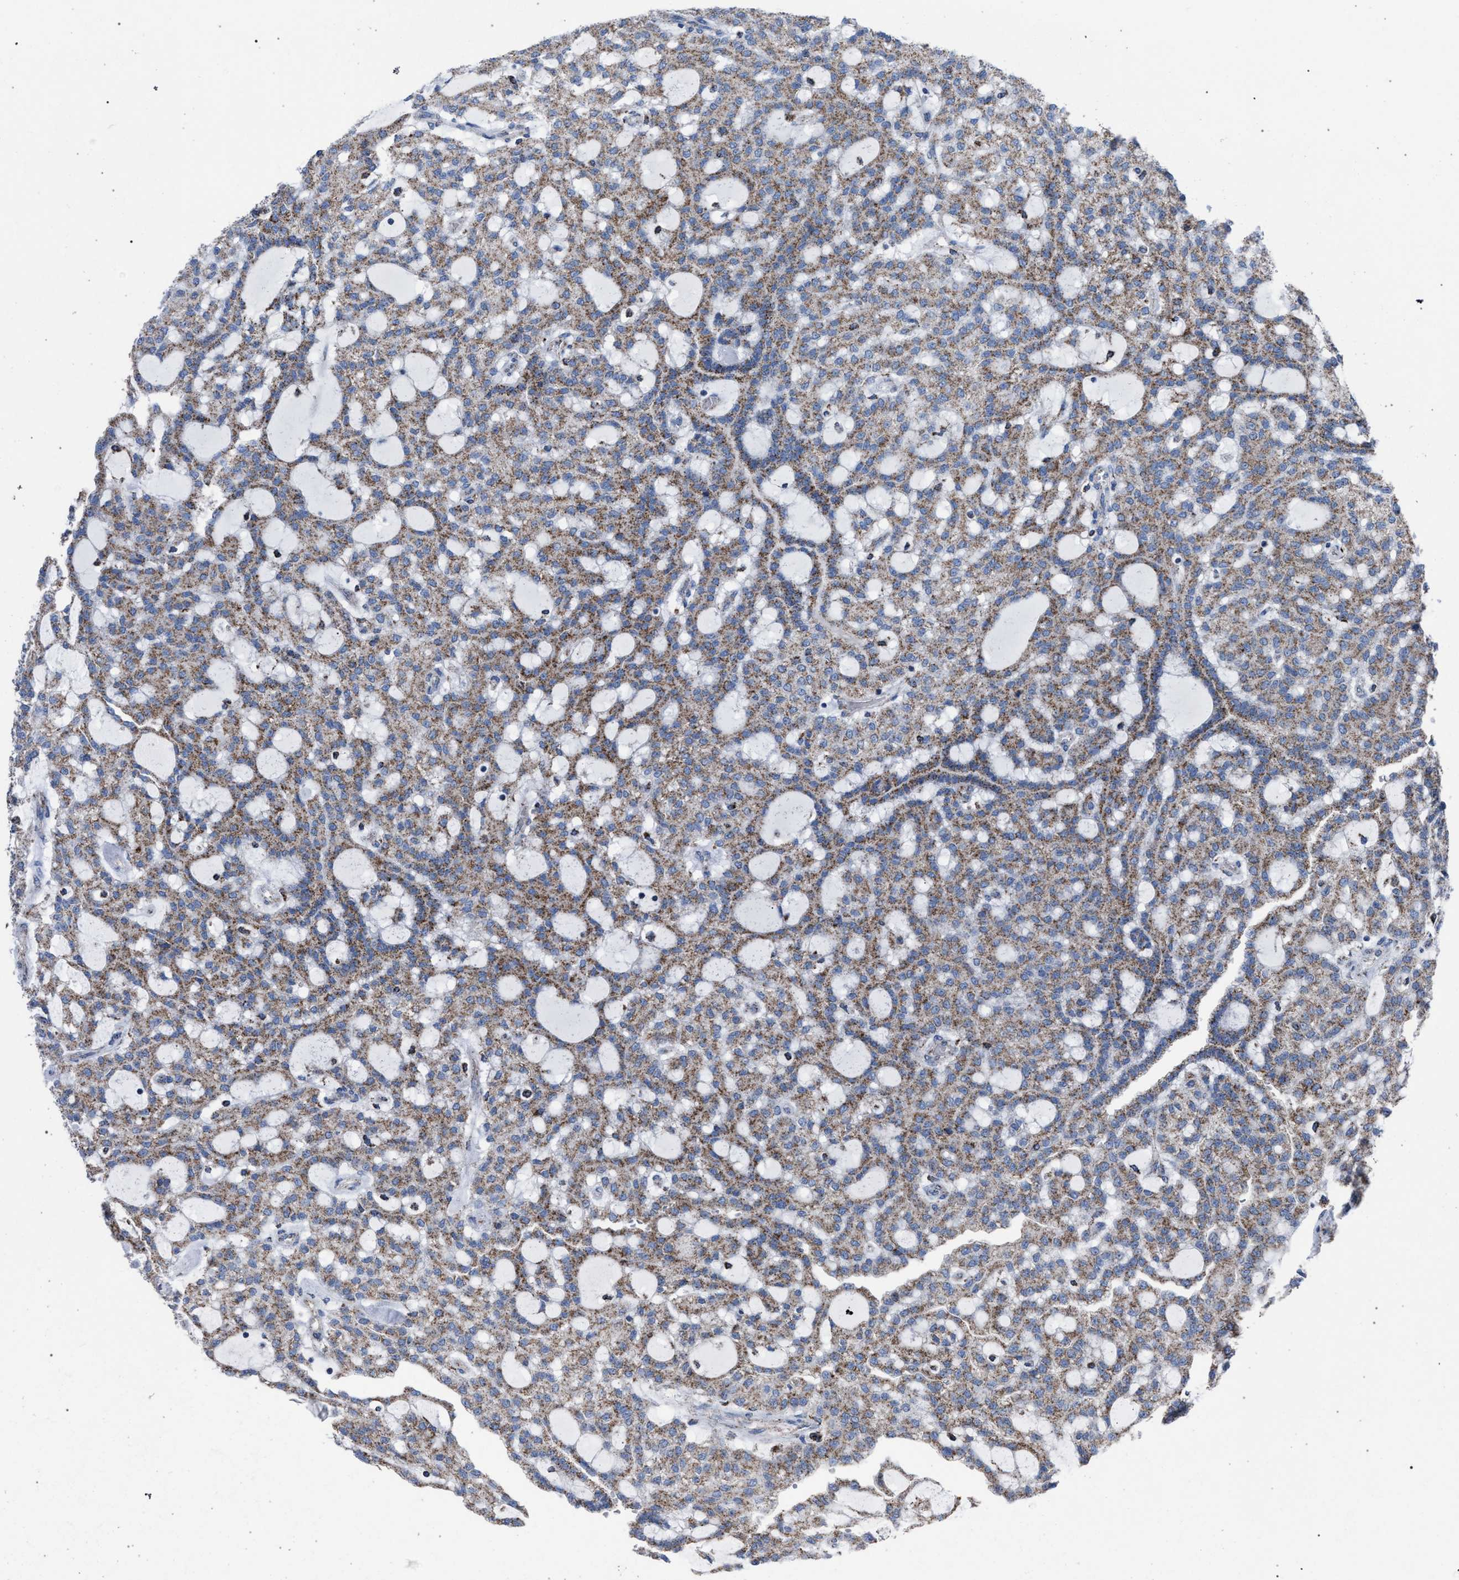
{"staining": {"intensity": "moderate", "quantity": ">75%", "location": "cytoplasmic/membranous"}, "tissue": "renal cancer", "cell_type": "Tumor cells", "image_type": "cancer", "snomed": [{"axis": "morphology", "description": "Adenocarcinoma, NOS"}, {"axis": "topography", "description": "Kidney"}], "caption": "Renal adenocarcinoma was stained to show a protein in brown. There is medium levels of moderate cytoplasmic/membranous staining in approximately >75% of tumor cells. (DAB = brown stain, brightfield microscopy at high magnification).", "gene": "HSD17B4", "patient": {"sex": "male", "age": 63}}